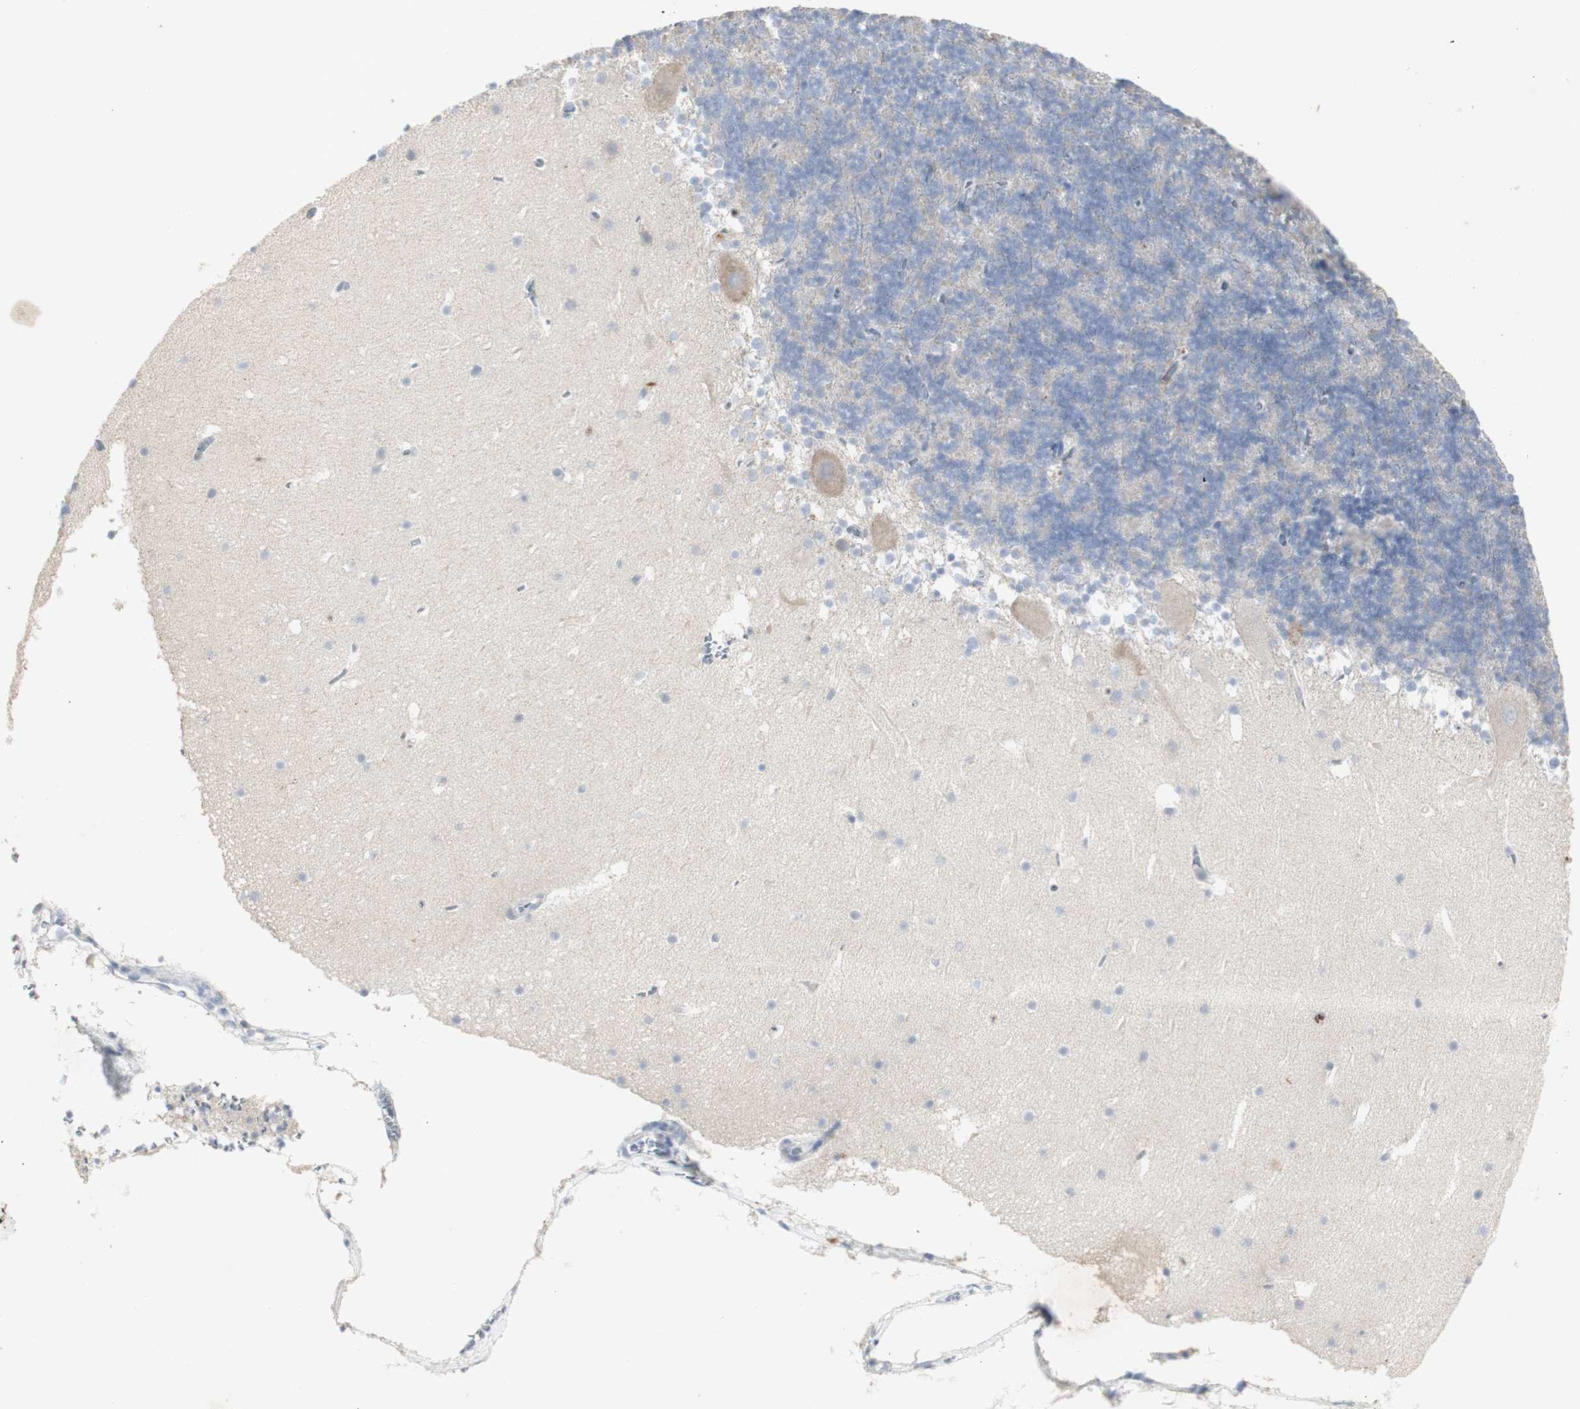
{"staining": {"intensity": "negative", "quantity": "none", "location": "none"}, "tissue": "cerebellum", "cell_type": "Cells in granular layer", "image_type": "normal", "snomed": [{"axis": "morphology", "description": "Normal tissue, NOS"}, {"axis": "topography", "description": "Cerebellum"}], "caption": "IHC image of normal cerebellum: human cerebellum stained with DAB (3,3'-diaminobenzidine) demonstrates no significant protein expression in cells in granular layer. Nuclei are stained in blue.", "gene": "INS", "patient": {"sex": "male", "age": 45}}